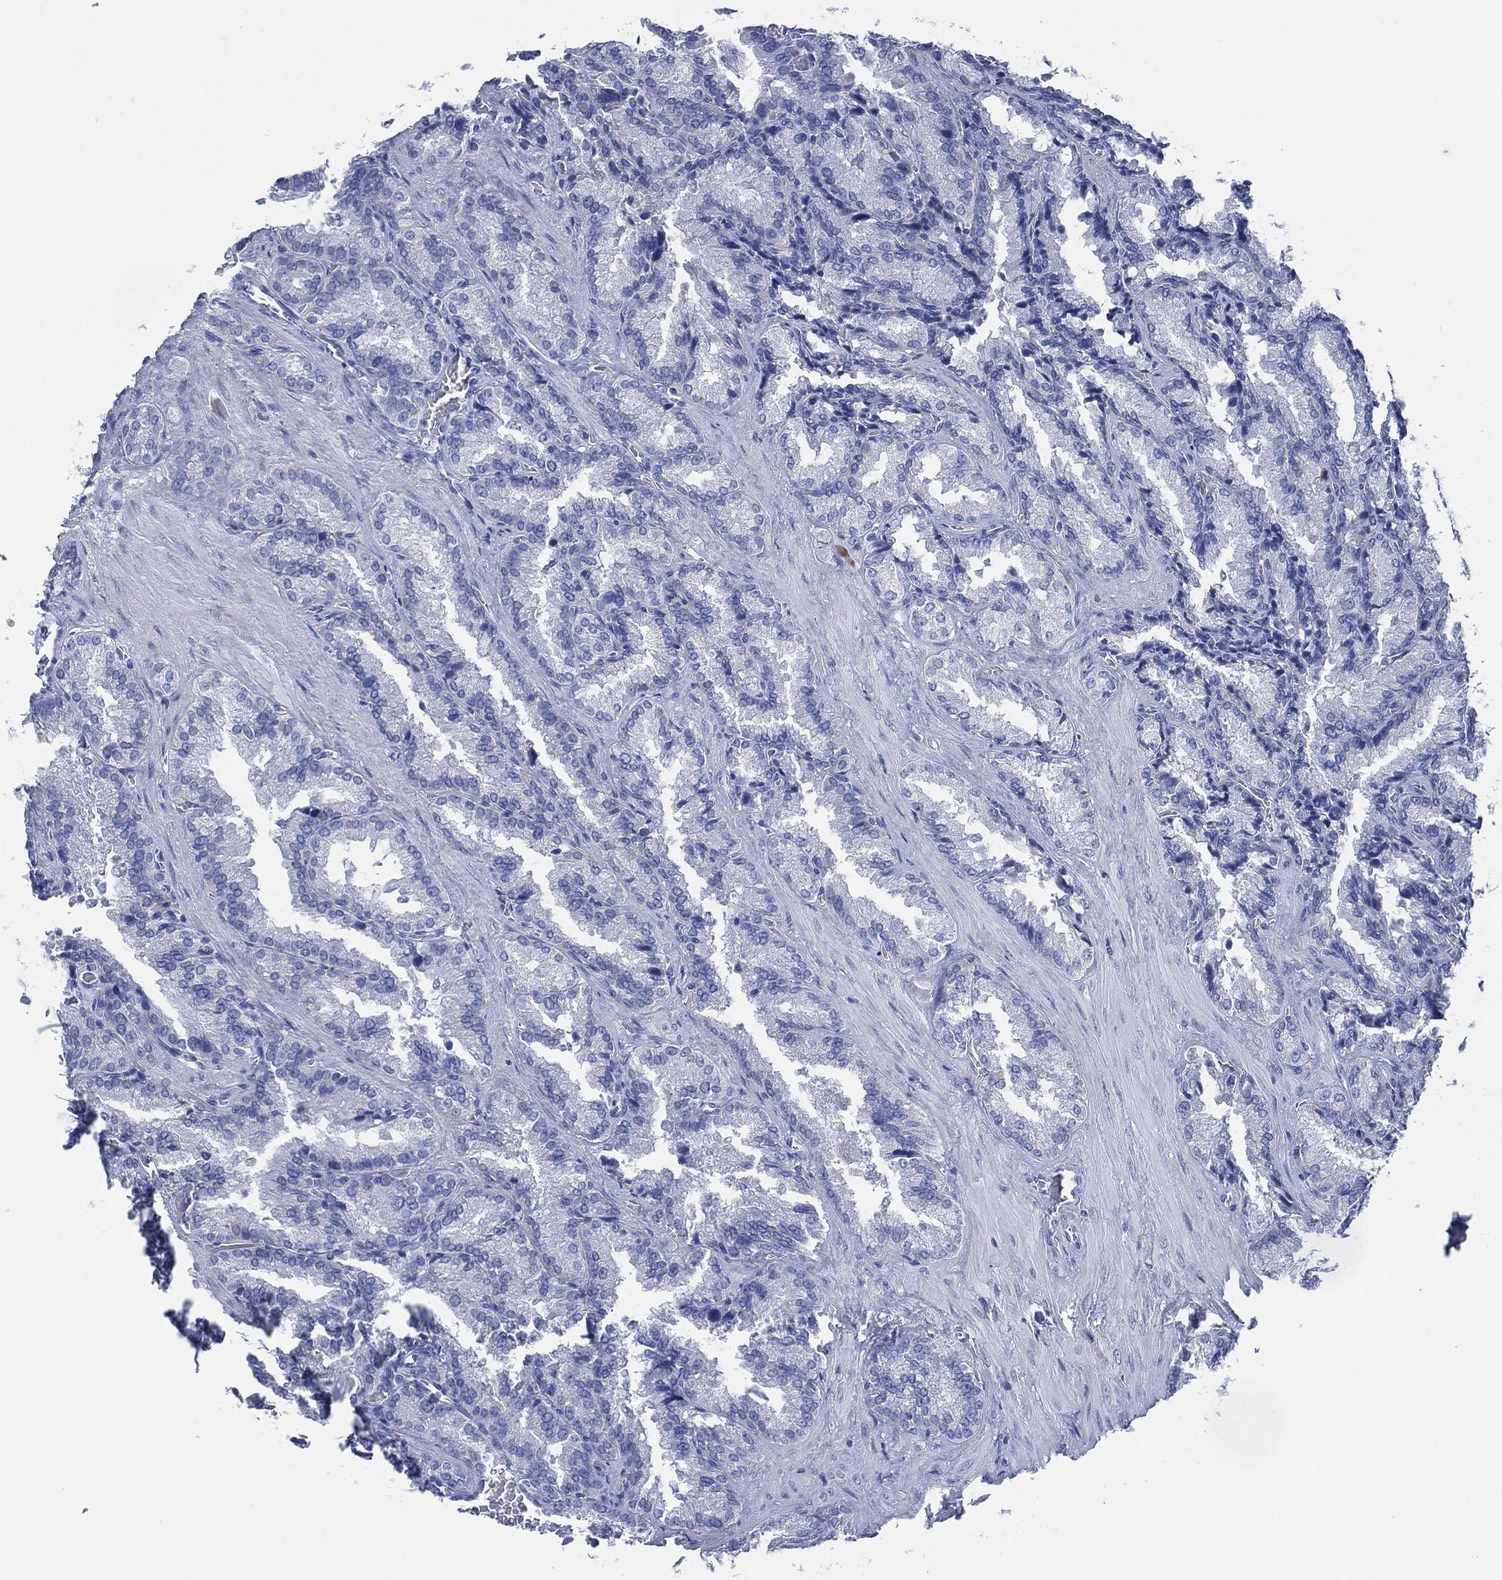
{"staining": {"intensity": "negative", "quantity": "none", "location": "none"}, "tissue": "seminal vesicle", "cell_type": "Glandular cells", "image_type": "normal", "snomed": [{"axis": "morphology", "description": "Normal tissue, NOS"}, {"axis": "topography", "description": "Seminal veicle"}], "caption": "Glandular cells show no significant protein positivity in benign seminal vesicle.", "gene": "SLC9C2", "patient": {"sex": "male", "age": 37}}